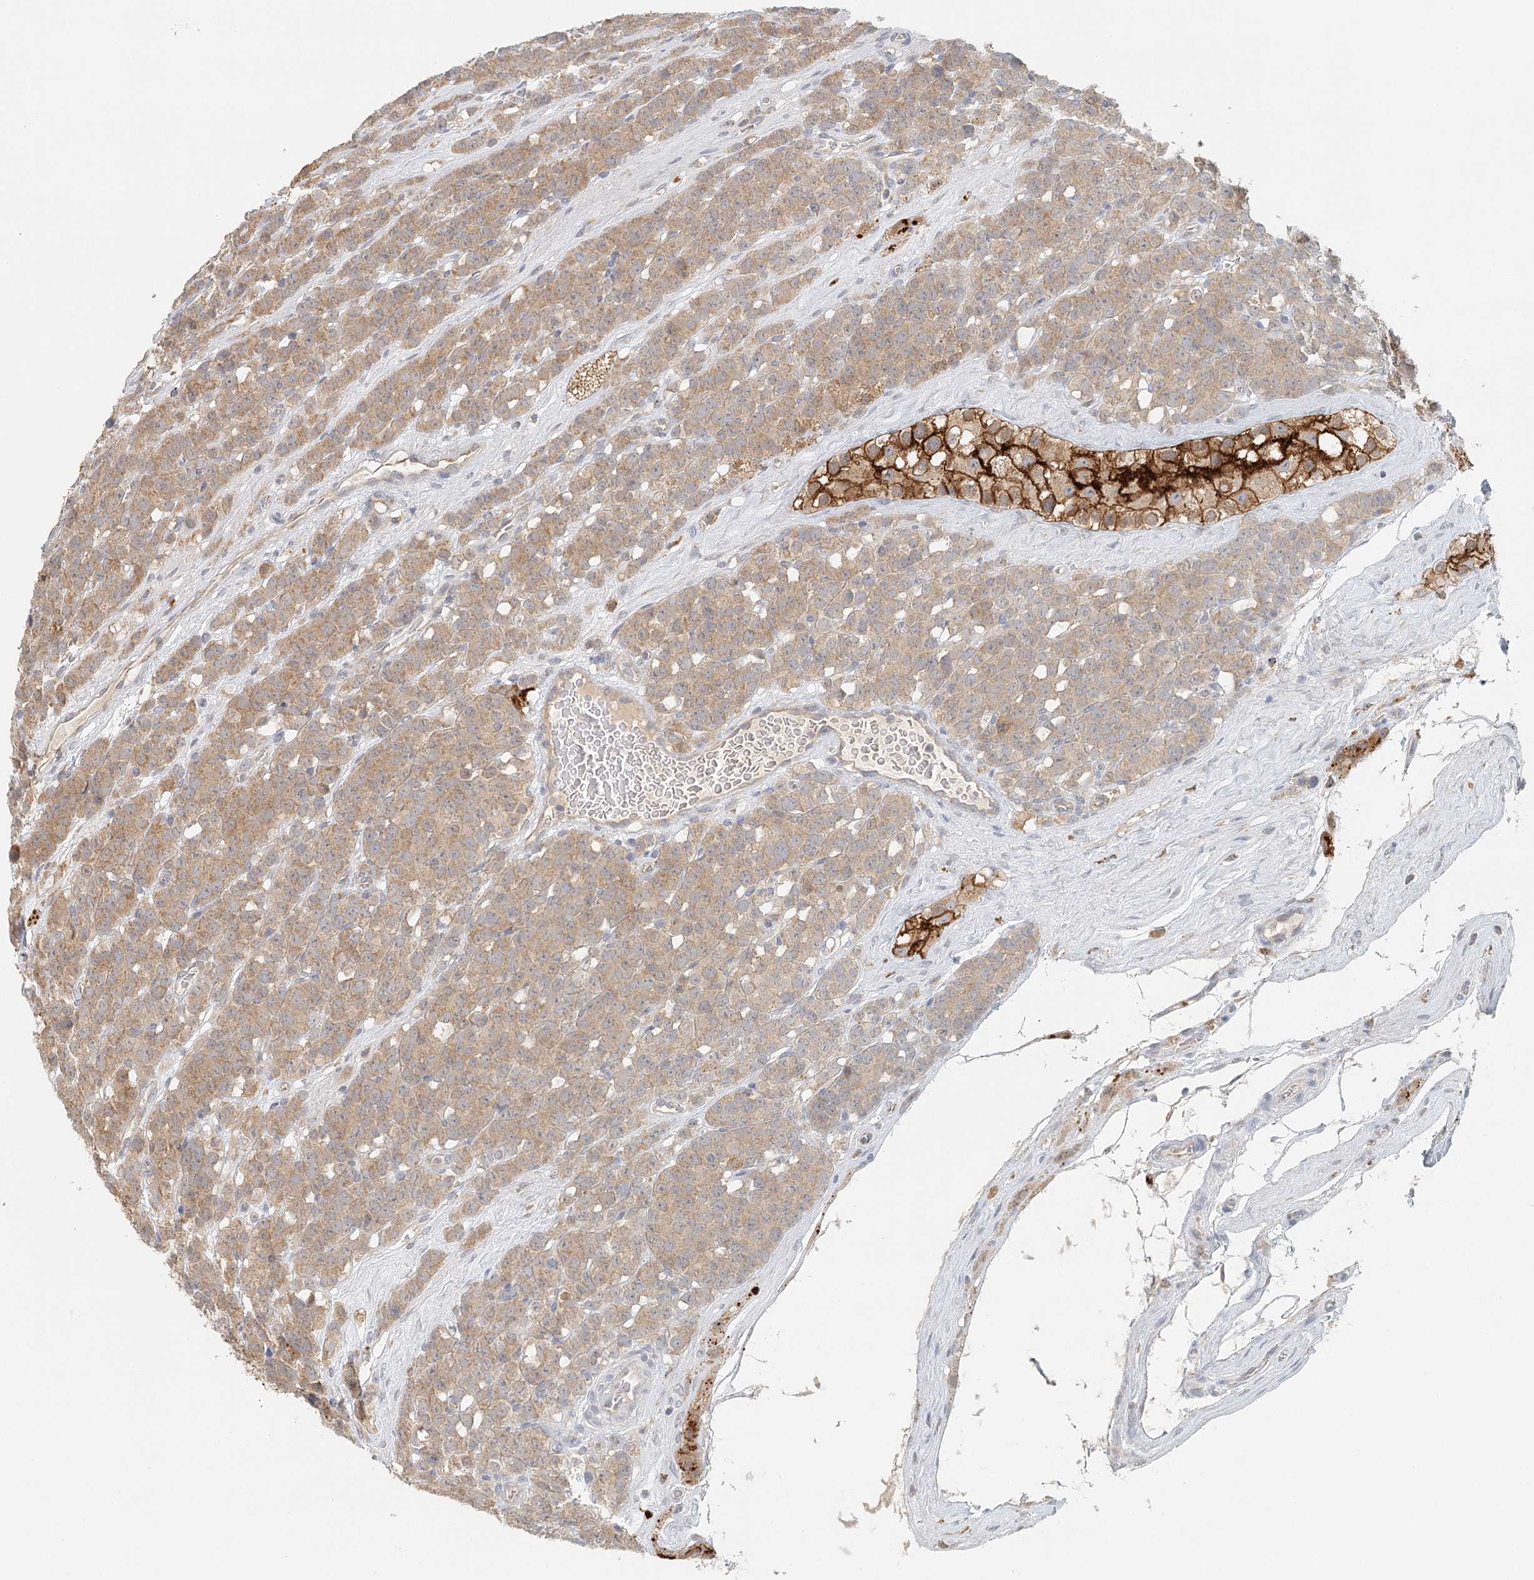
{"staining": {"intensity": "weak", "quantity": ">75%", "location": "cytoplasmic/membranous"}, "tissue": "testis cancer", "cell_type": "Tumor cells", "image_type": "cancer", "snomed": [{"axis": "morphology", "description": "Seminoma, NOS"}, {"axis": "topography", "description": "Testis"}], "caption": "An IHC image of neoplastic tissue is shown. Protein staining in brown highlights weak cytoplasmic/membranous positivity in seminoma (testis) within tumor cells. The staining was performed using DAB to visualize the protein expression in brown, while the nuclei were stained in blue with hematoxylin (Magnification: 20x).", "gene": "VSIG1", "patient": {"sex": "male", "age": 71}}